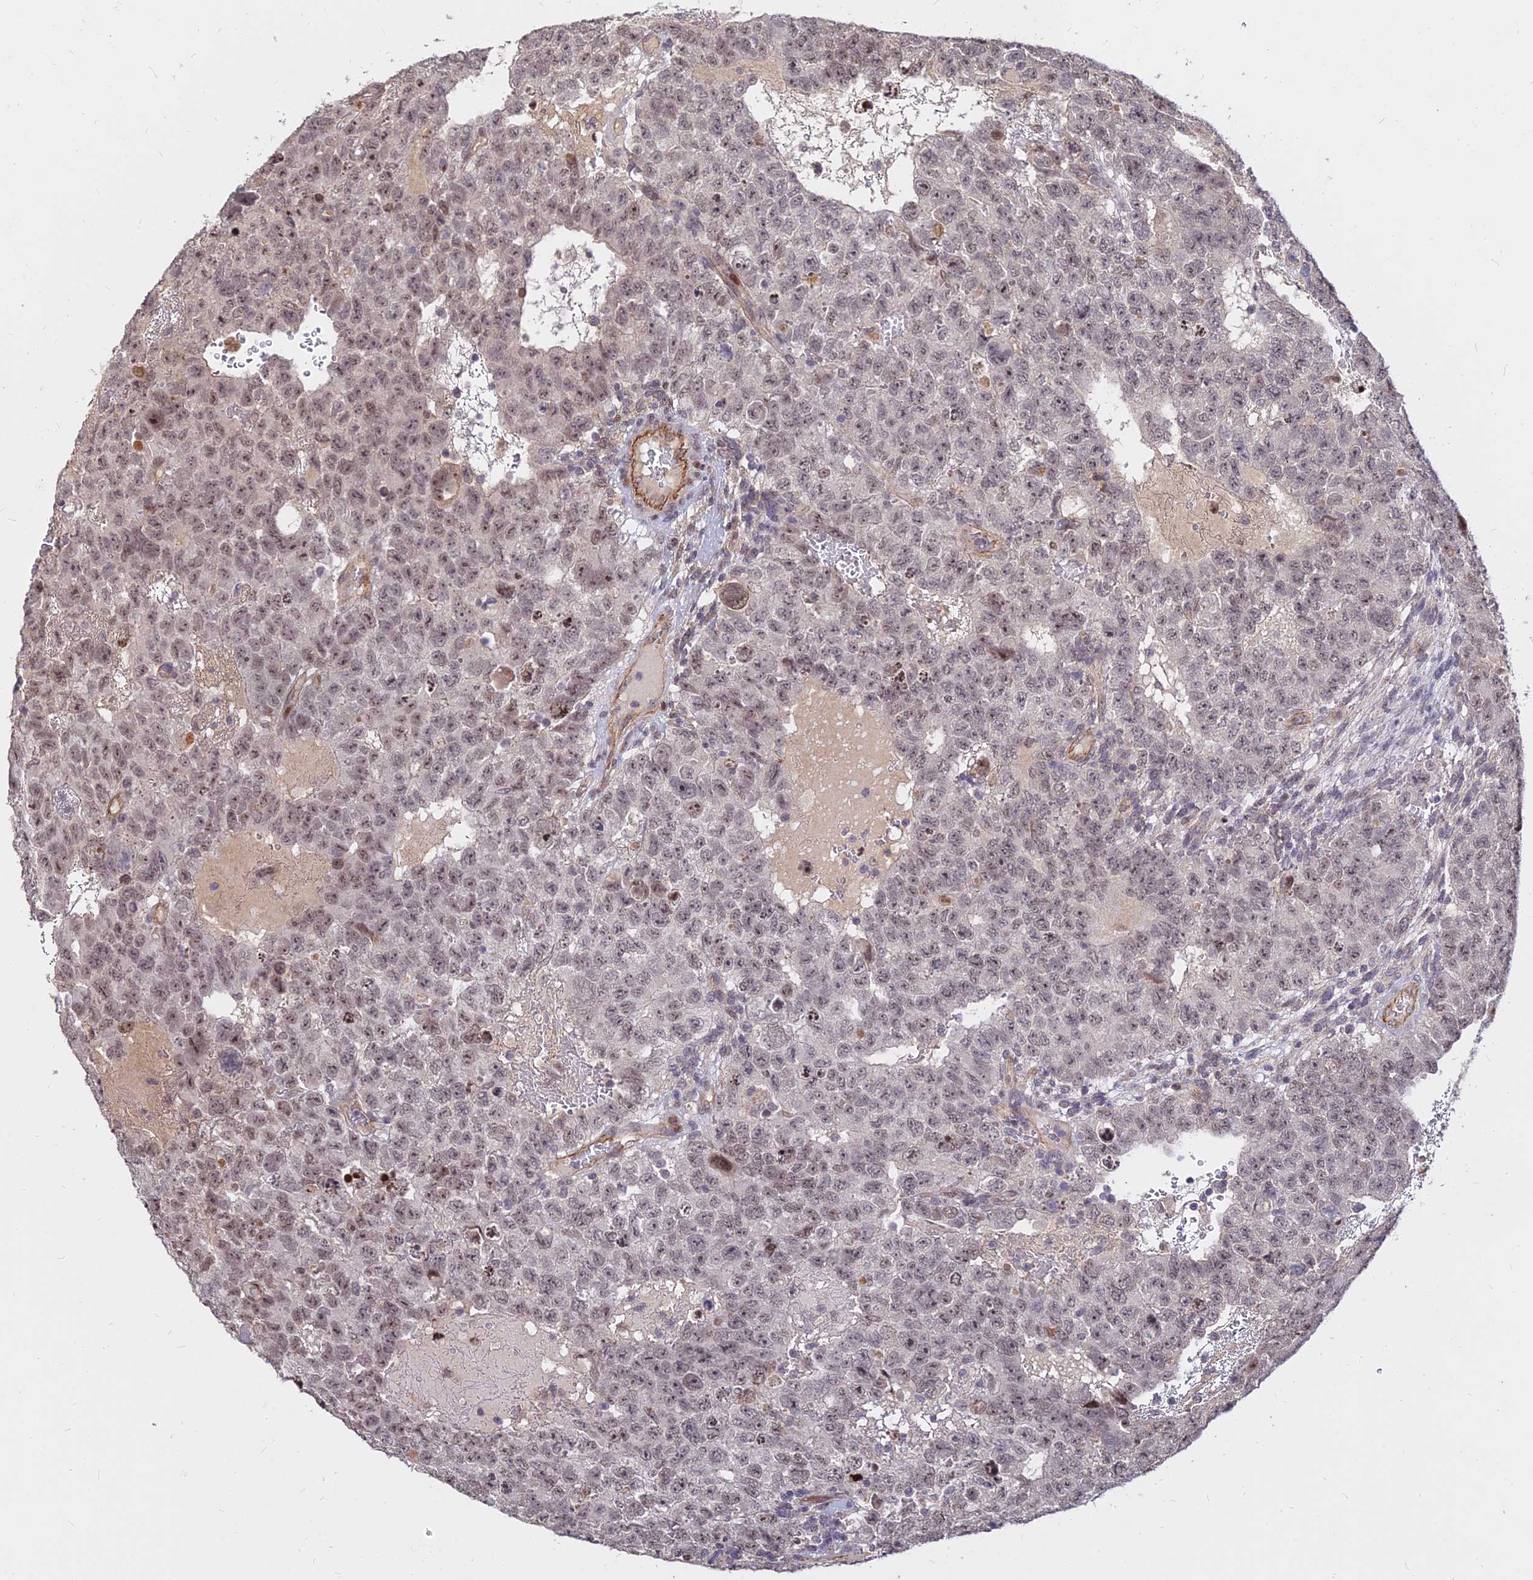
{"staining": {"intensity": "weak", "quantity": ">75%", "location": "nuclear"}, "tissue": "testis cancer", "cell_type": "Tumor cells", "image_type": "cancer", "snomed": [{"axis": "morphology", "description": "Carcinoma, Embryonal, NOS"}, {"axis": "topography", "description": "Testis"}], "caption": "Protein expression analysis of human embryonal carcinoma (testis) reveals weak nuclear positivity in about >75% of tumor cells.", "gene": "C11orf68", "patient": {"sex": "male", "age": 26}}